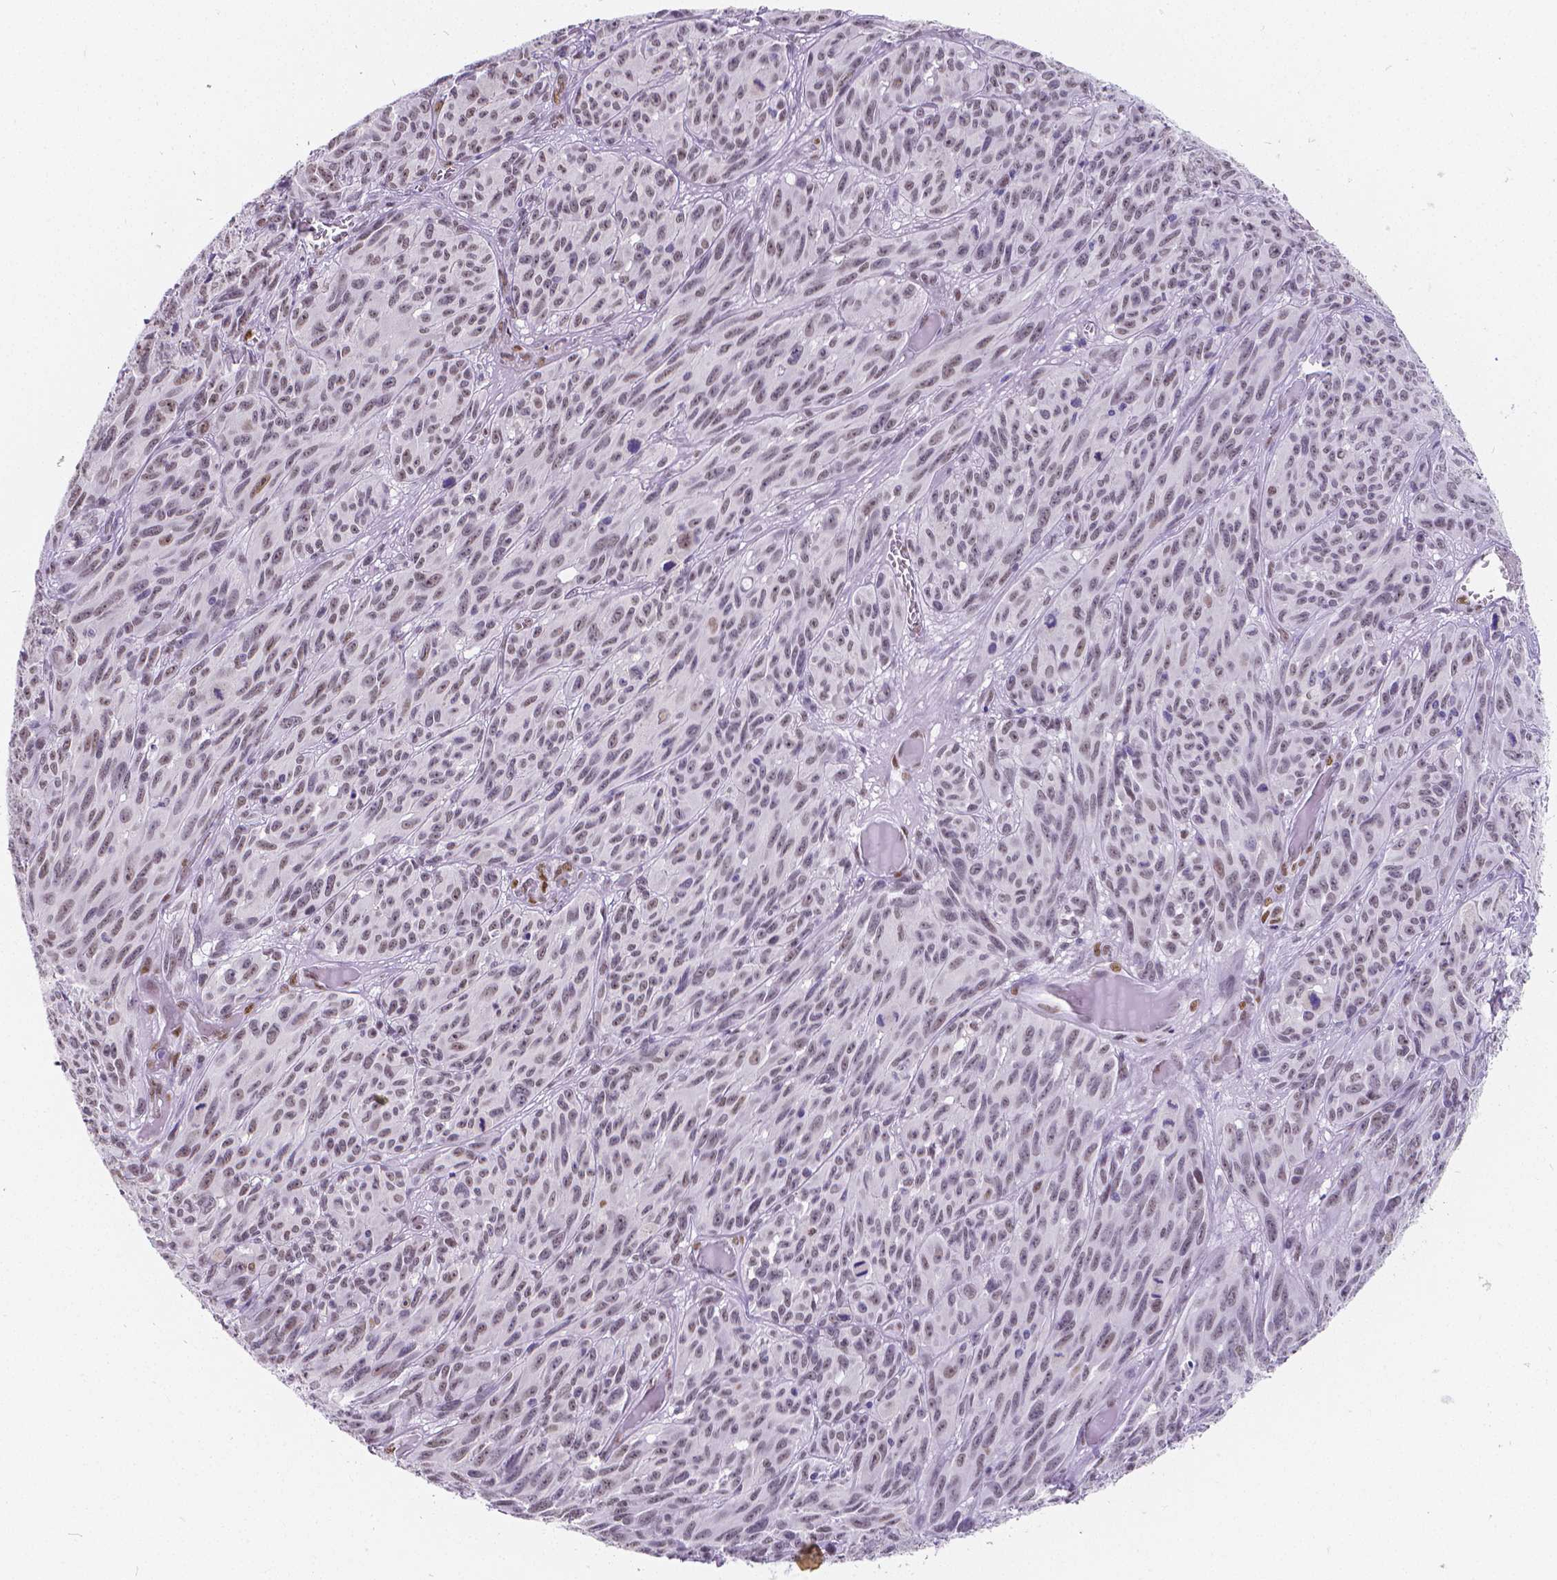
{"staining": {"intensity": "weak", "quantity": "<25%", "location": "nuclear"}, "tissue": "melanoma", "cell_type": "Tumor cells", "image_type": "cancer", "snomed": [{"axis": "morphology", "description": "Malignant melanoma, NOS"}, {"axis": "topography", "description": "Vulva, labia, clitoris and Bartholin´s gland, NO"}], "caption": "The immunohistochemistry (IHC) histopathology image has no significant expression in tumor cells of melanoma tissue.", "gene": "MEF2C", "patient": {"sex": "female", "age": 75}}